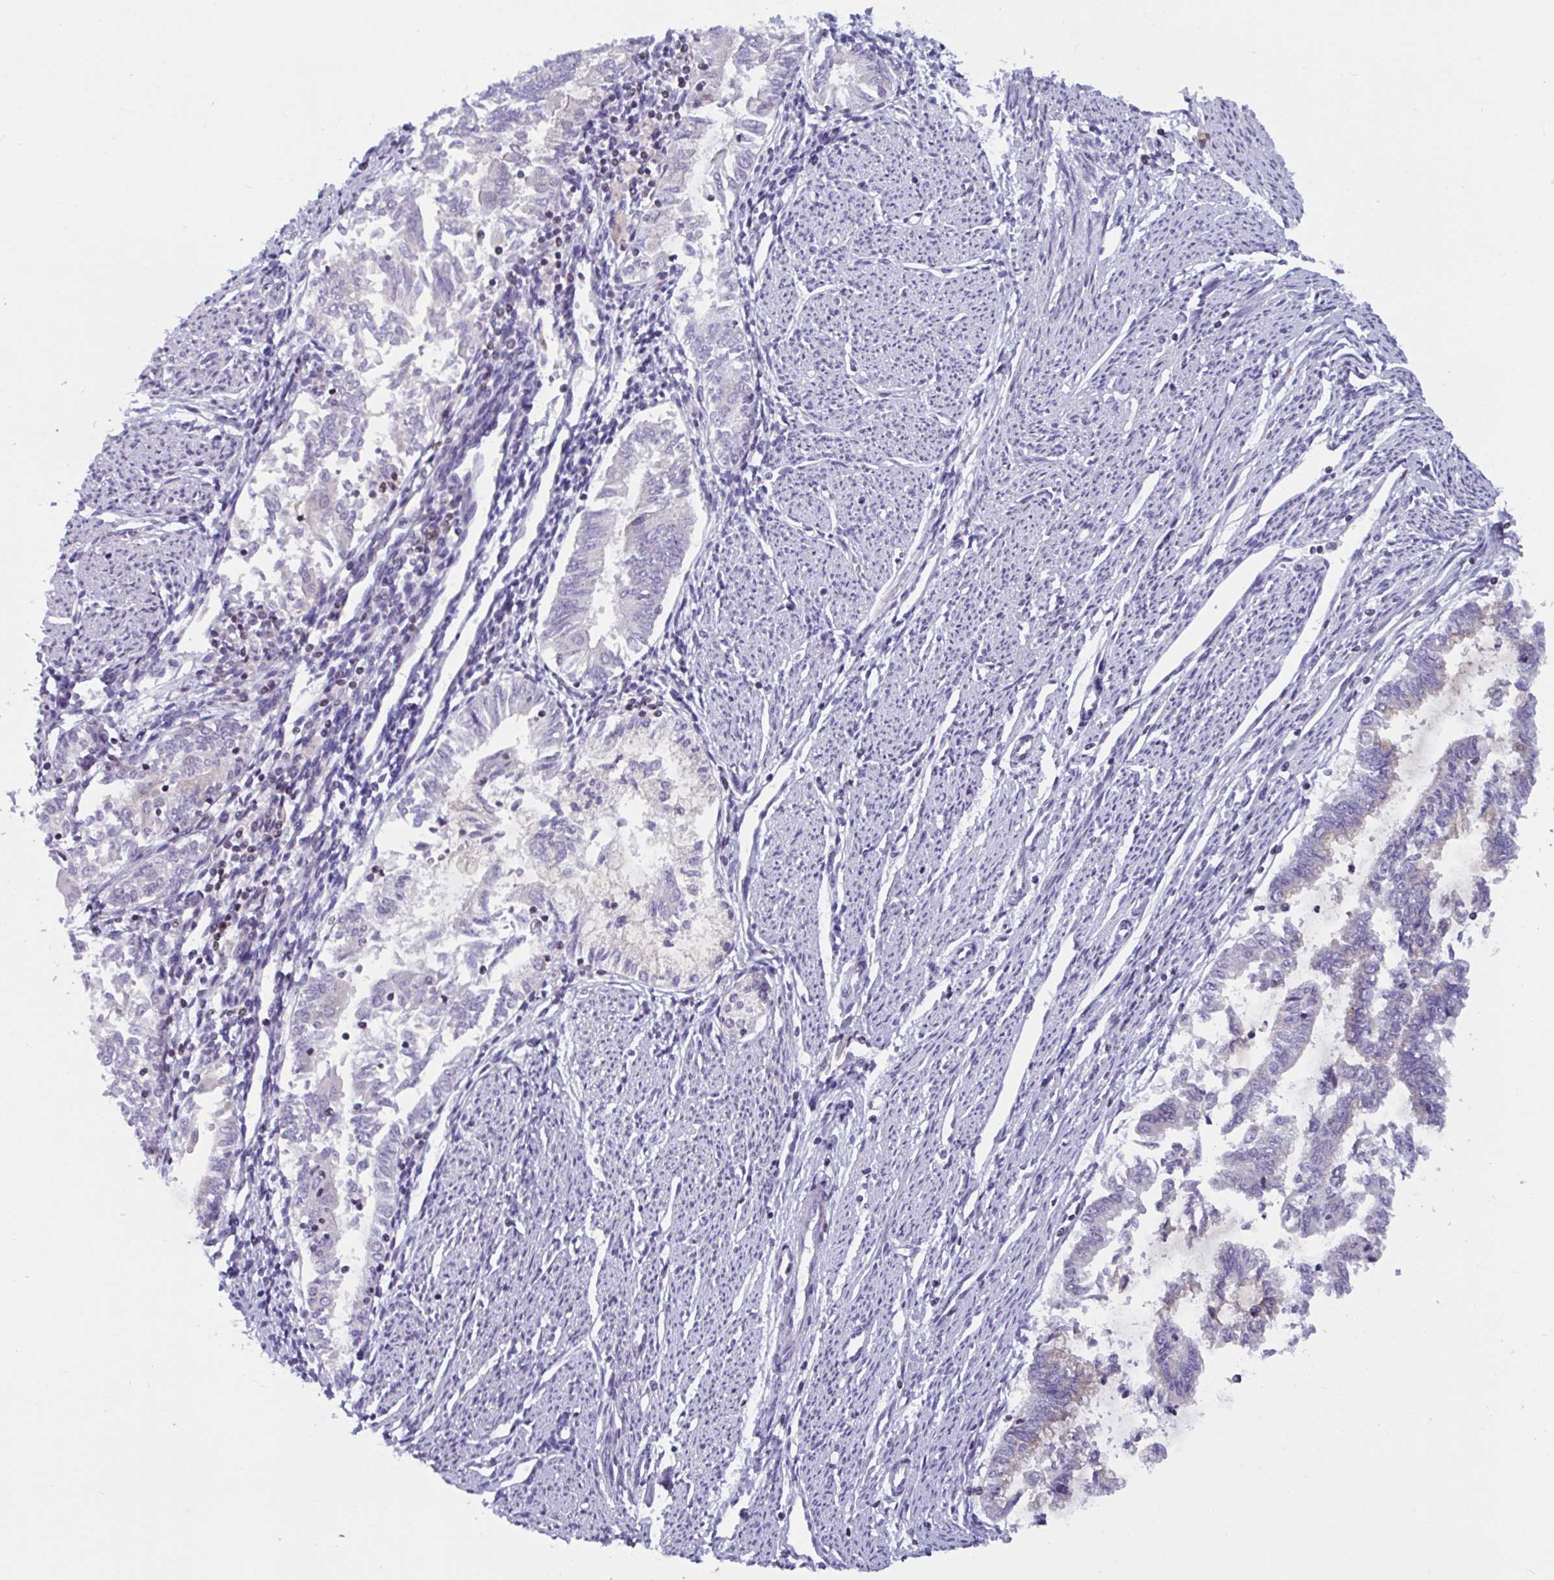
{"staining": {"intensity": "negative", "quantity": "none", "location": "none"}, "tissue": "endometrial cancer", "cell_type": "Tumor cells", "image_type": "cancer", "snomed": [{"axis": "morphology", "description": "Adenocarcinoma, NOS"}, {"axis": "topography", "description": "Endometrium"}], "caption": "This is an immunohistochemistry (IHC) histopathology image of human endometrial adenocarcinoma. There is no positivity in tumor cells.", "gene": "SNX11", "patient": {"sex": "female", "age": 79}}